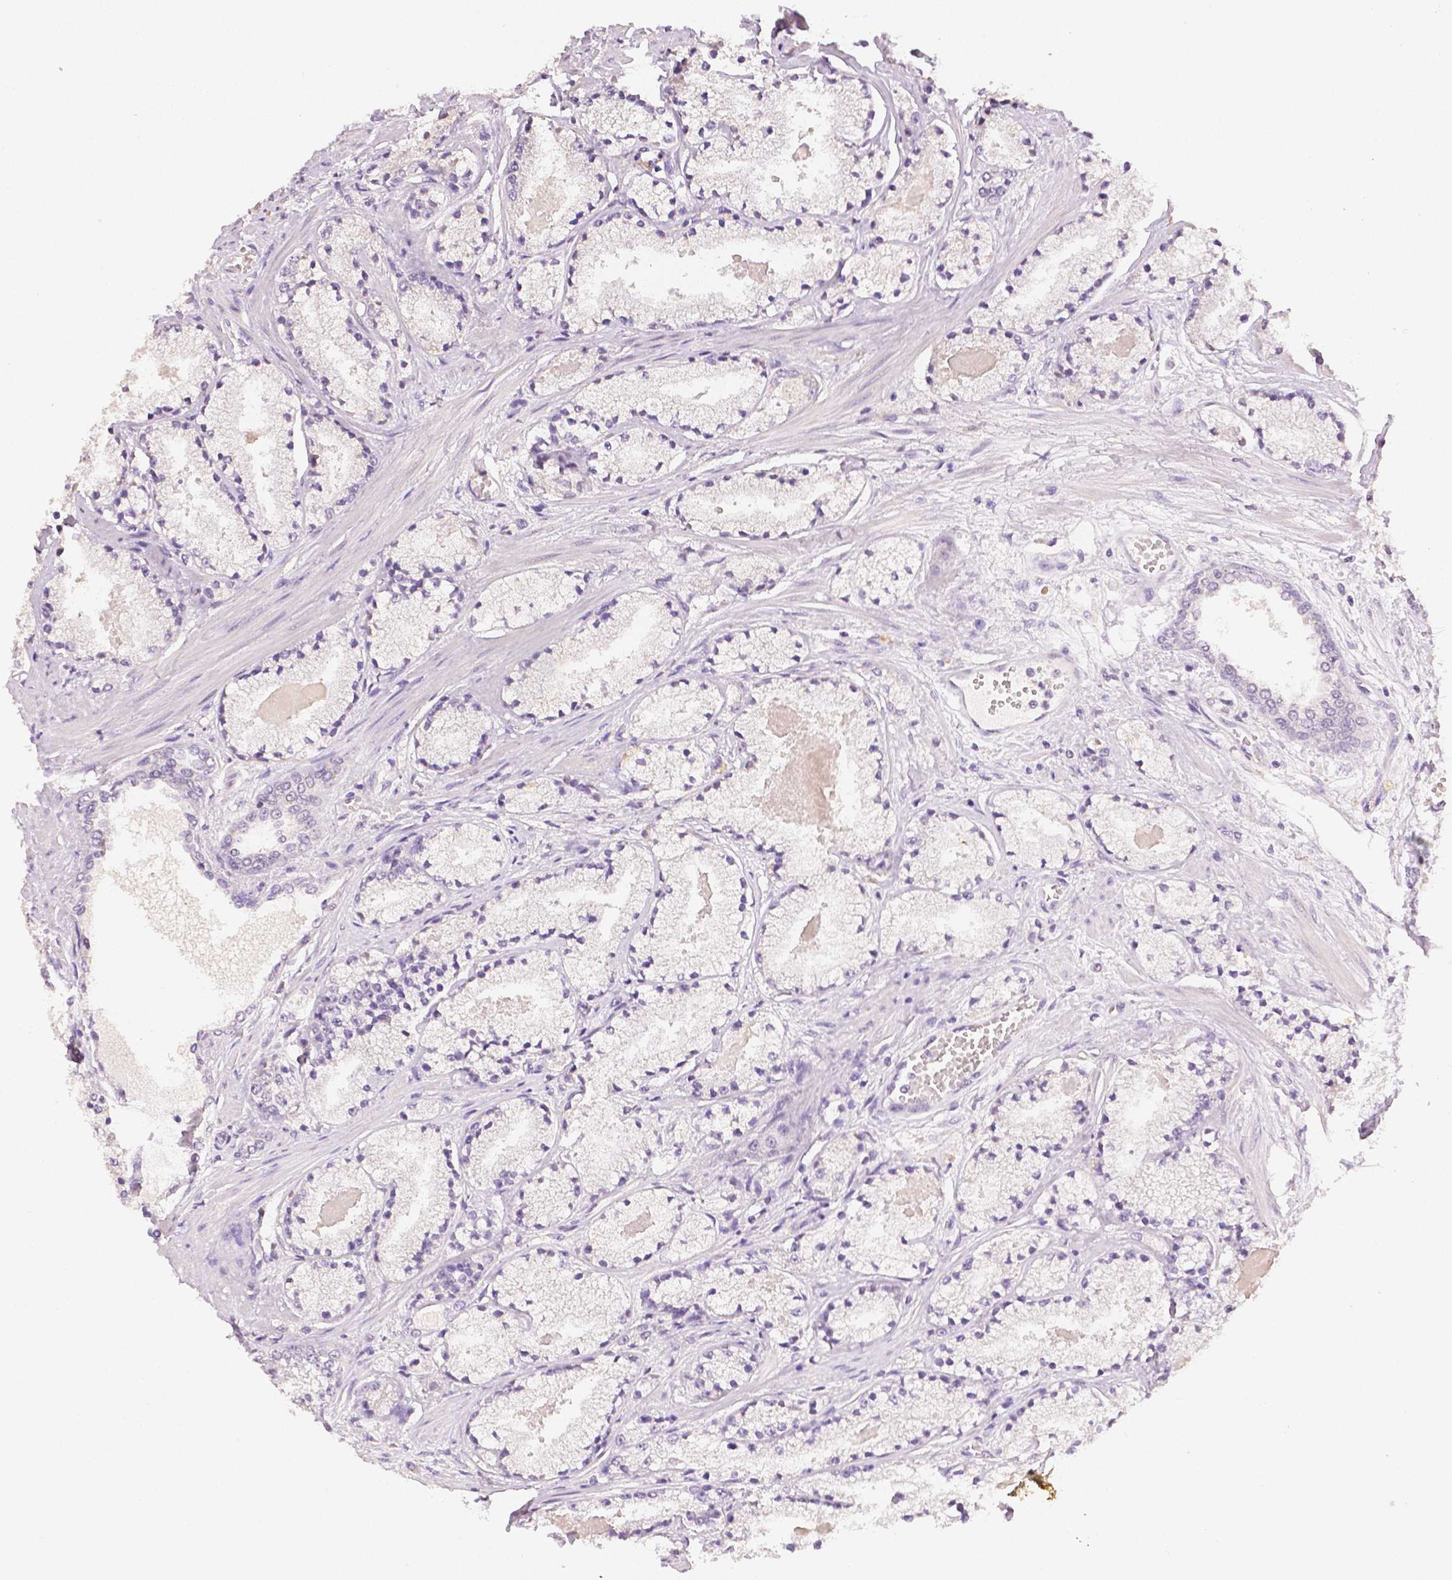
{"staining": {"intensity": "negative", "quantity": "none", "location": "none"}, "tissue": "prostate cancer", "cell_type": "Tumor cells", "image_type": "cancer", "snomed": [{"axis": "morphology", "description": "Adenocarcinoma, High grade"}, {"axis": "topography", "description": "Prostate"}], "caption": "Immunohistochemical staining of human adenocarcinoma (high-grade) (prostate) exhibits no significant positivity in tumor cells. (DAB immunohistochemistry, high magnification).", "gene": "TGM1", "patient": {"sex": "male", "age": 63}}